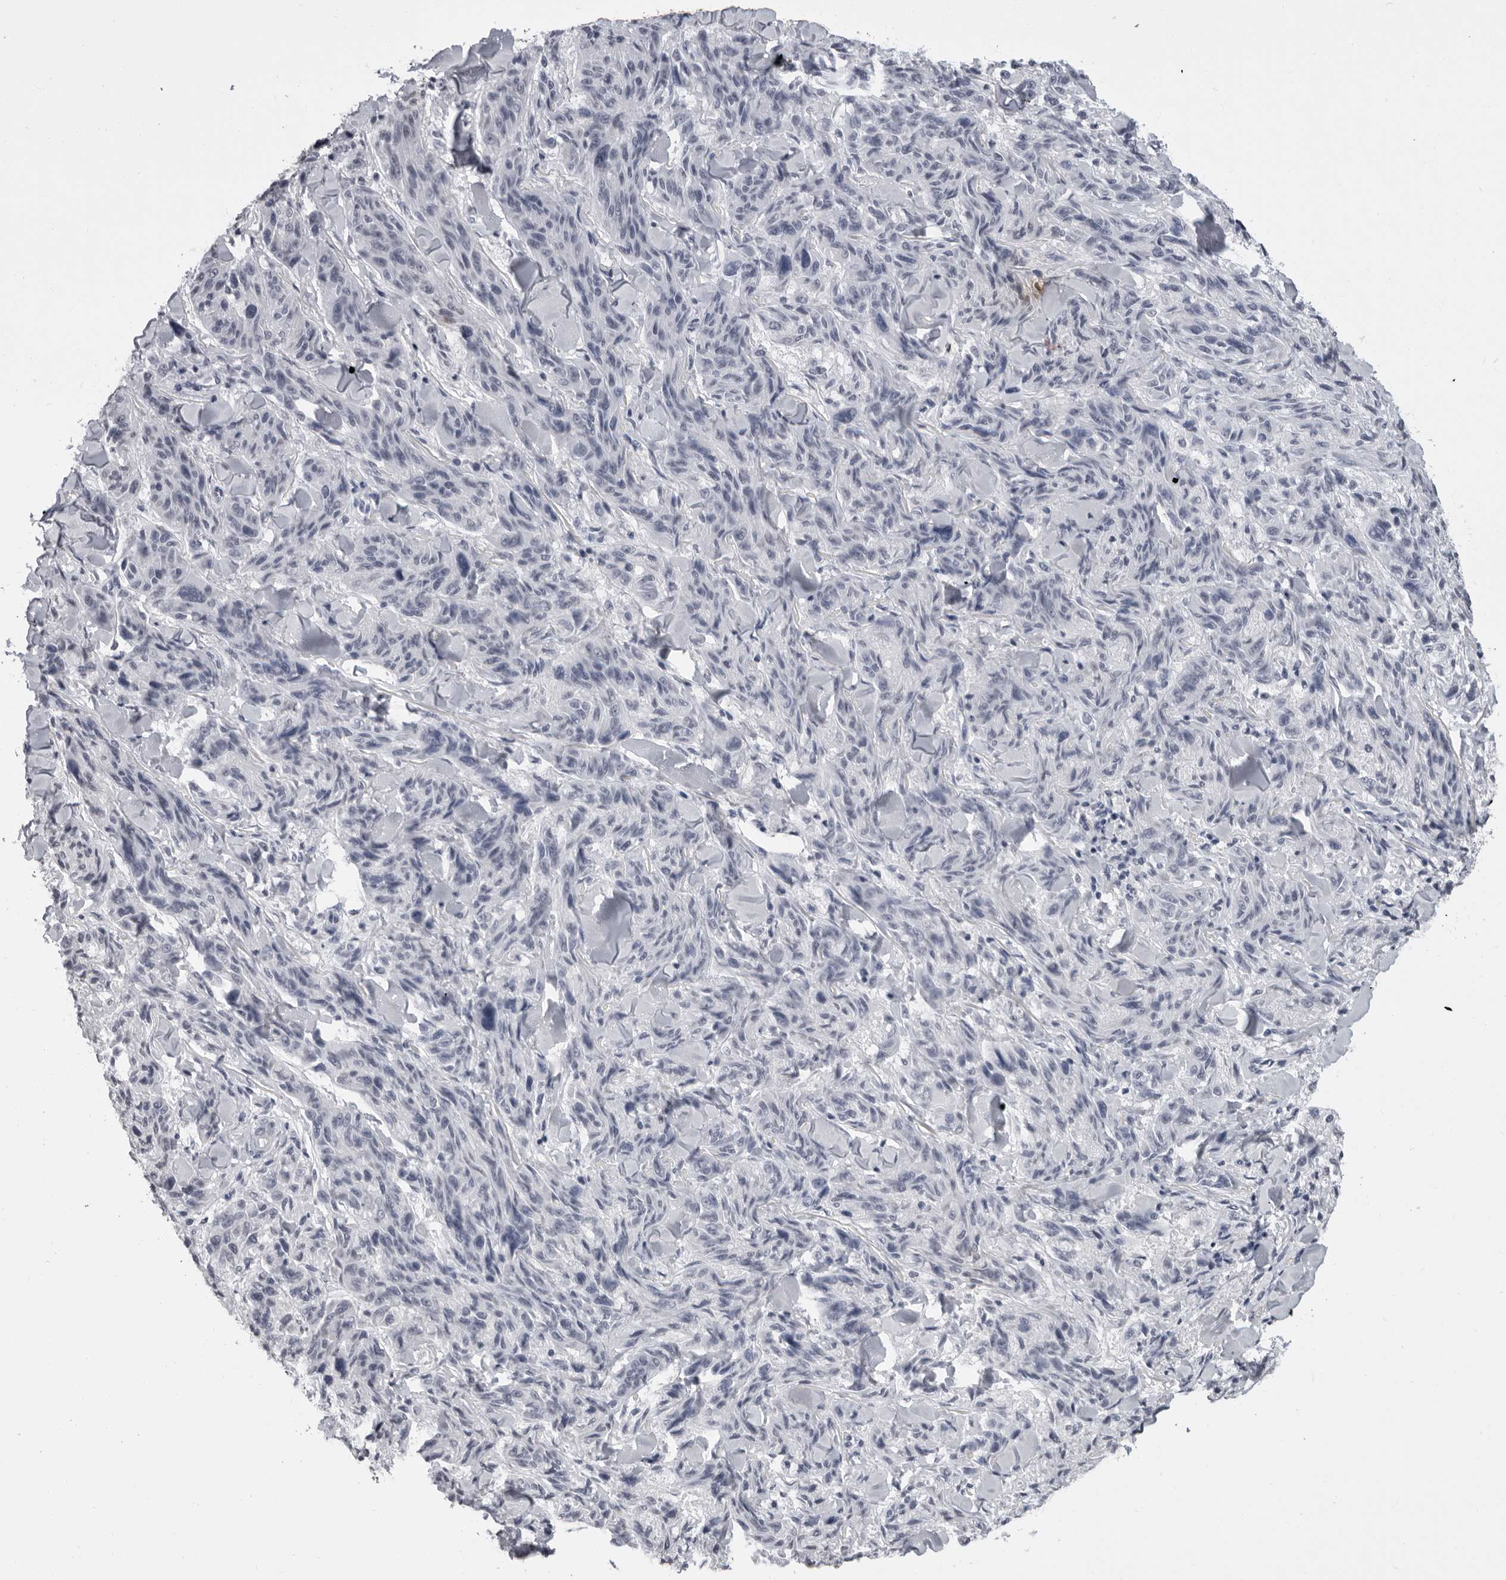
{"staining": {"intensity": "negative", "quantity": "none", "location": "none"}, "tissue": "melanoma", "cell_type": "Tumor cells", "image_type": "cancer", "snomed": [{"axis": "morphology", "description": "Malignant melanoma, NOS"}, {"axis": "topography", "description": "Skin"}], "caption": "Tumor cells are negative for brown protein staining in malignant melanoma.", "gene": "HEPACAM", "patient": {"sex": "male", "age": 53}}